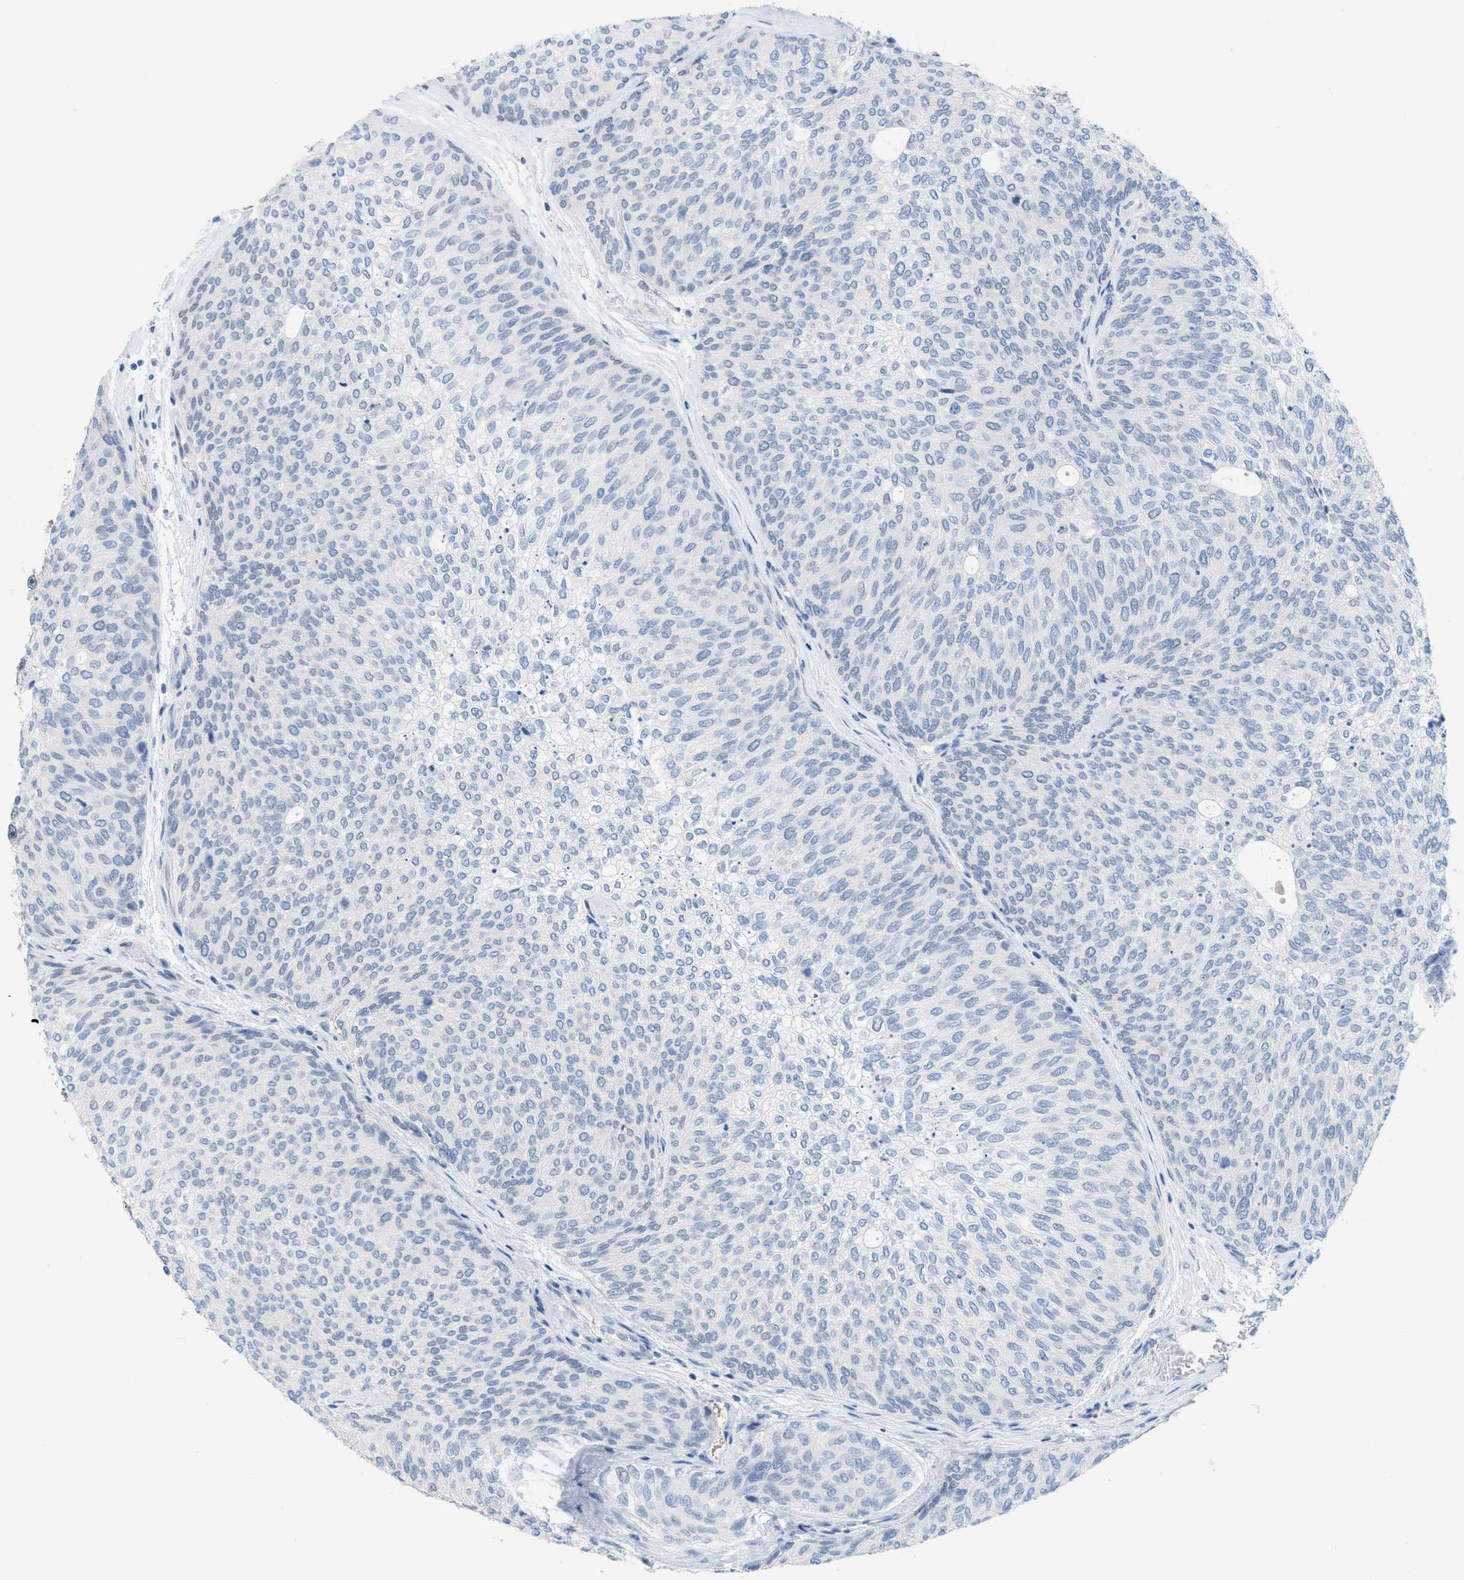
{"staining": {"intensity": "negative", "quantity": "none", "location": "none"}, "tissue": "urothelial cancer", "cell_type": "Tumor cells", "image_type": "cancer", "snomed": [{"axis": "morphology", "description": "Urothelial carcinoma, Low grade"}, {"axis": "topography", "description": "Urinary bladder"}], "caption": "DAB (3,3'-diaminobenzidine) immunohistochemical staining of human urothelial cancer reveals no significant expression in tumor cells.", "gene": "HSF2", "patient": {"sex": "female", "age": 79}}